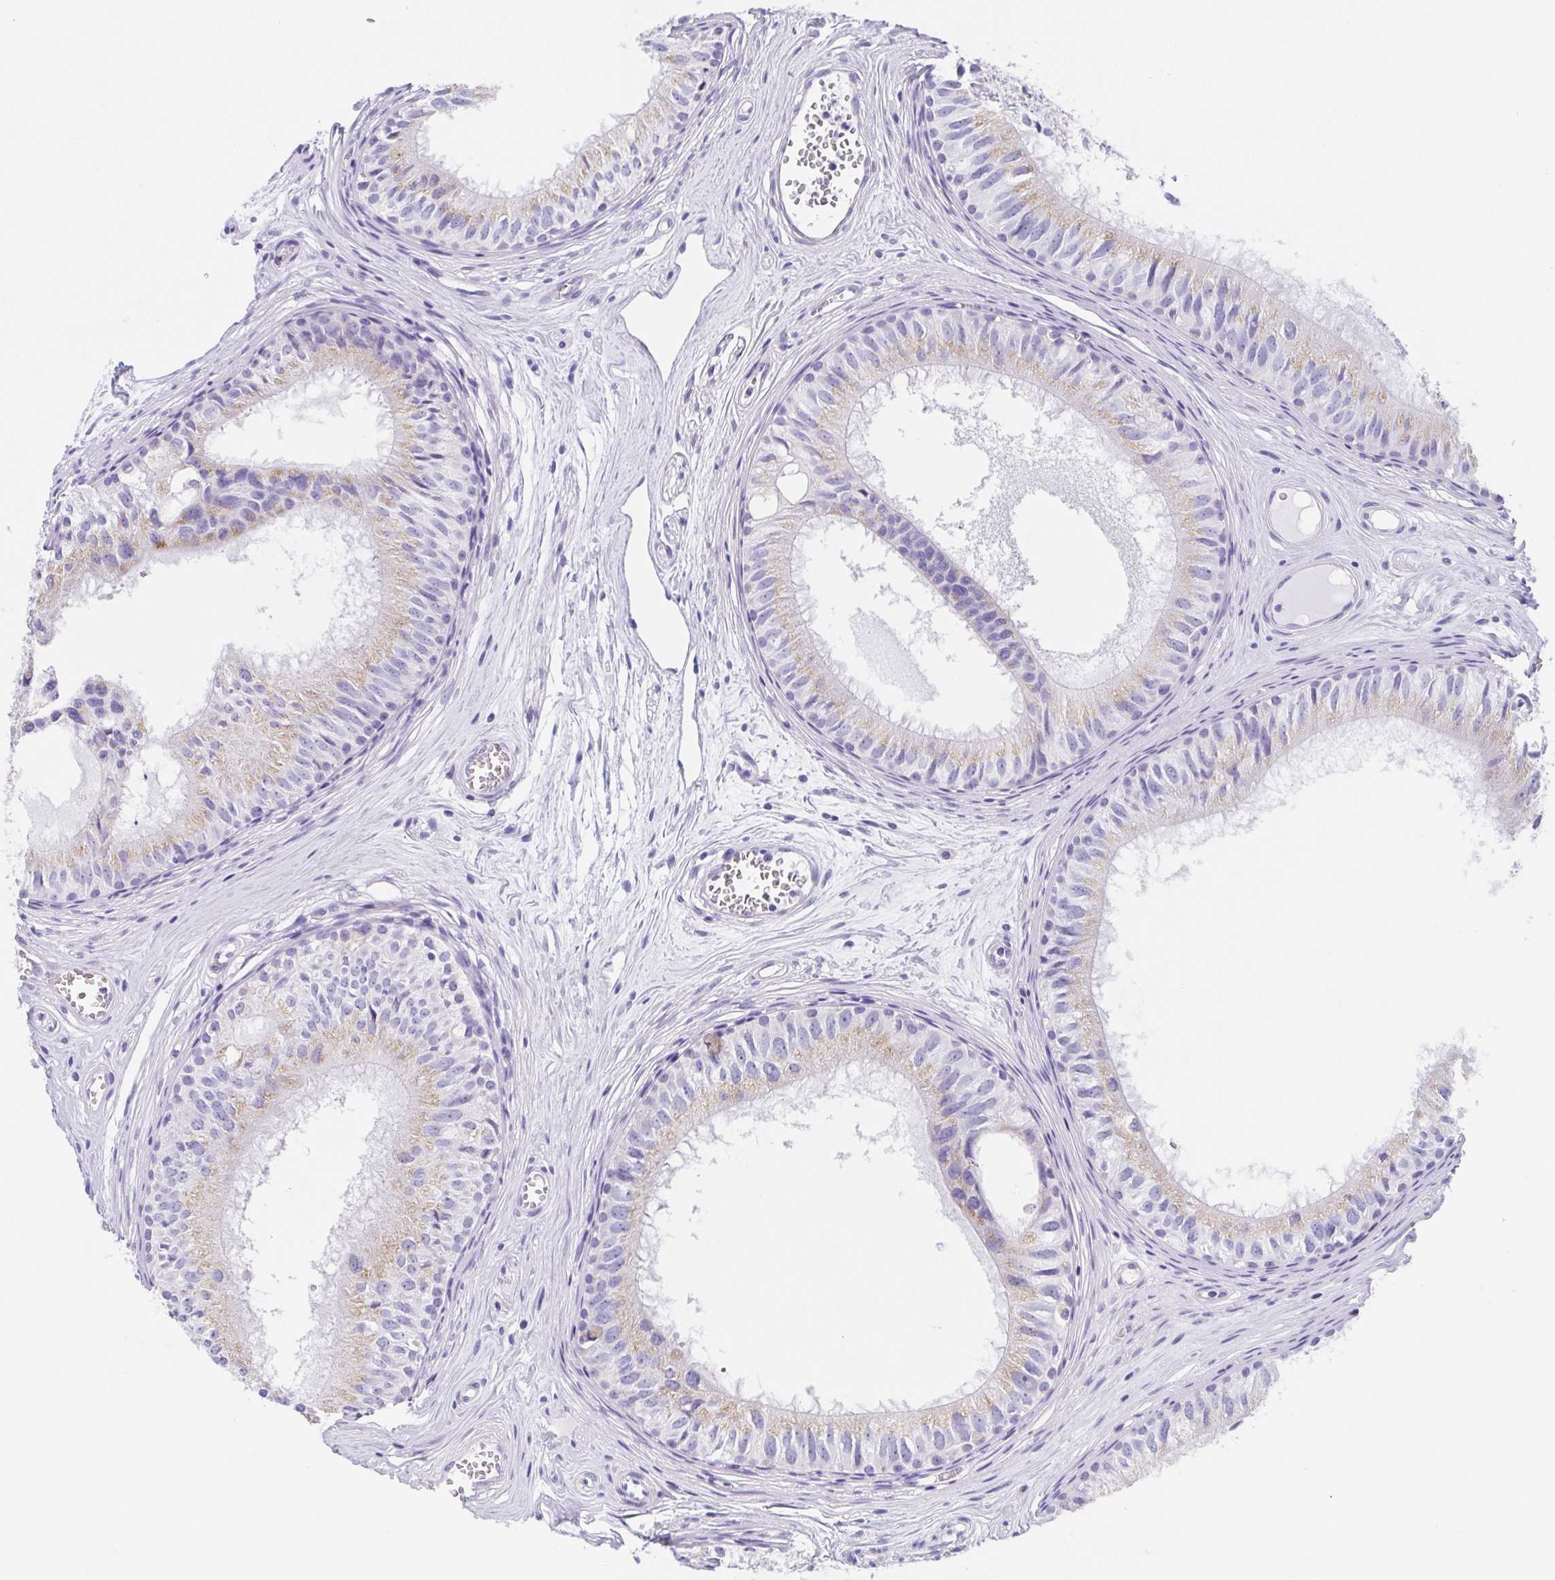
{"staining": {"intensity": "weak", "quantity": "25%-75%", "location": "cytoplasmic/membranous"}, "tissue": "epididymis", "cell_type": "Glandular cells", "image_type": "normal", "snomed": [{"axis": "morphology", "description": "Normal tissue, NOS"}, {"axis": "topography", "description": "Epididymis"}], "caption": "Weak cytoplasmic/membranous staining is appreciated in approximately 25%-75% of glandular cells in unremarkable epididymis. The staining was performed using DAB to visualize the protein expression in brown, while the nuclei were stained in blue with hematoxylin (Magnification: 20x).", "gene": "SCG3", "patient": {"sex": "male", "age": 25}}